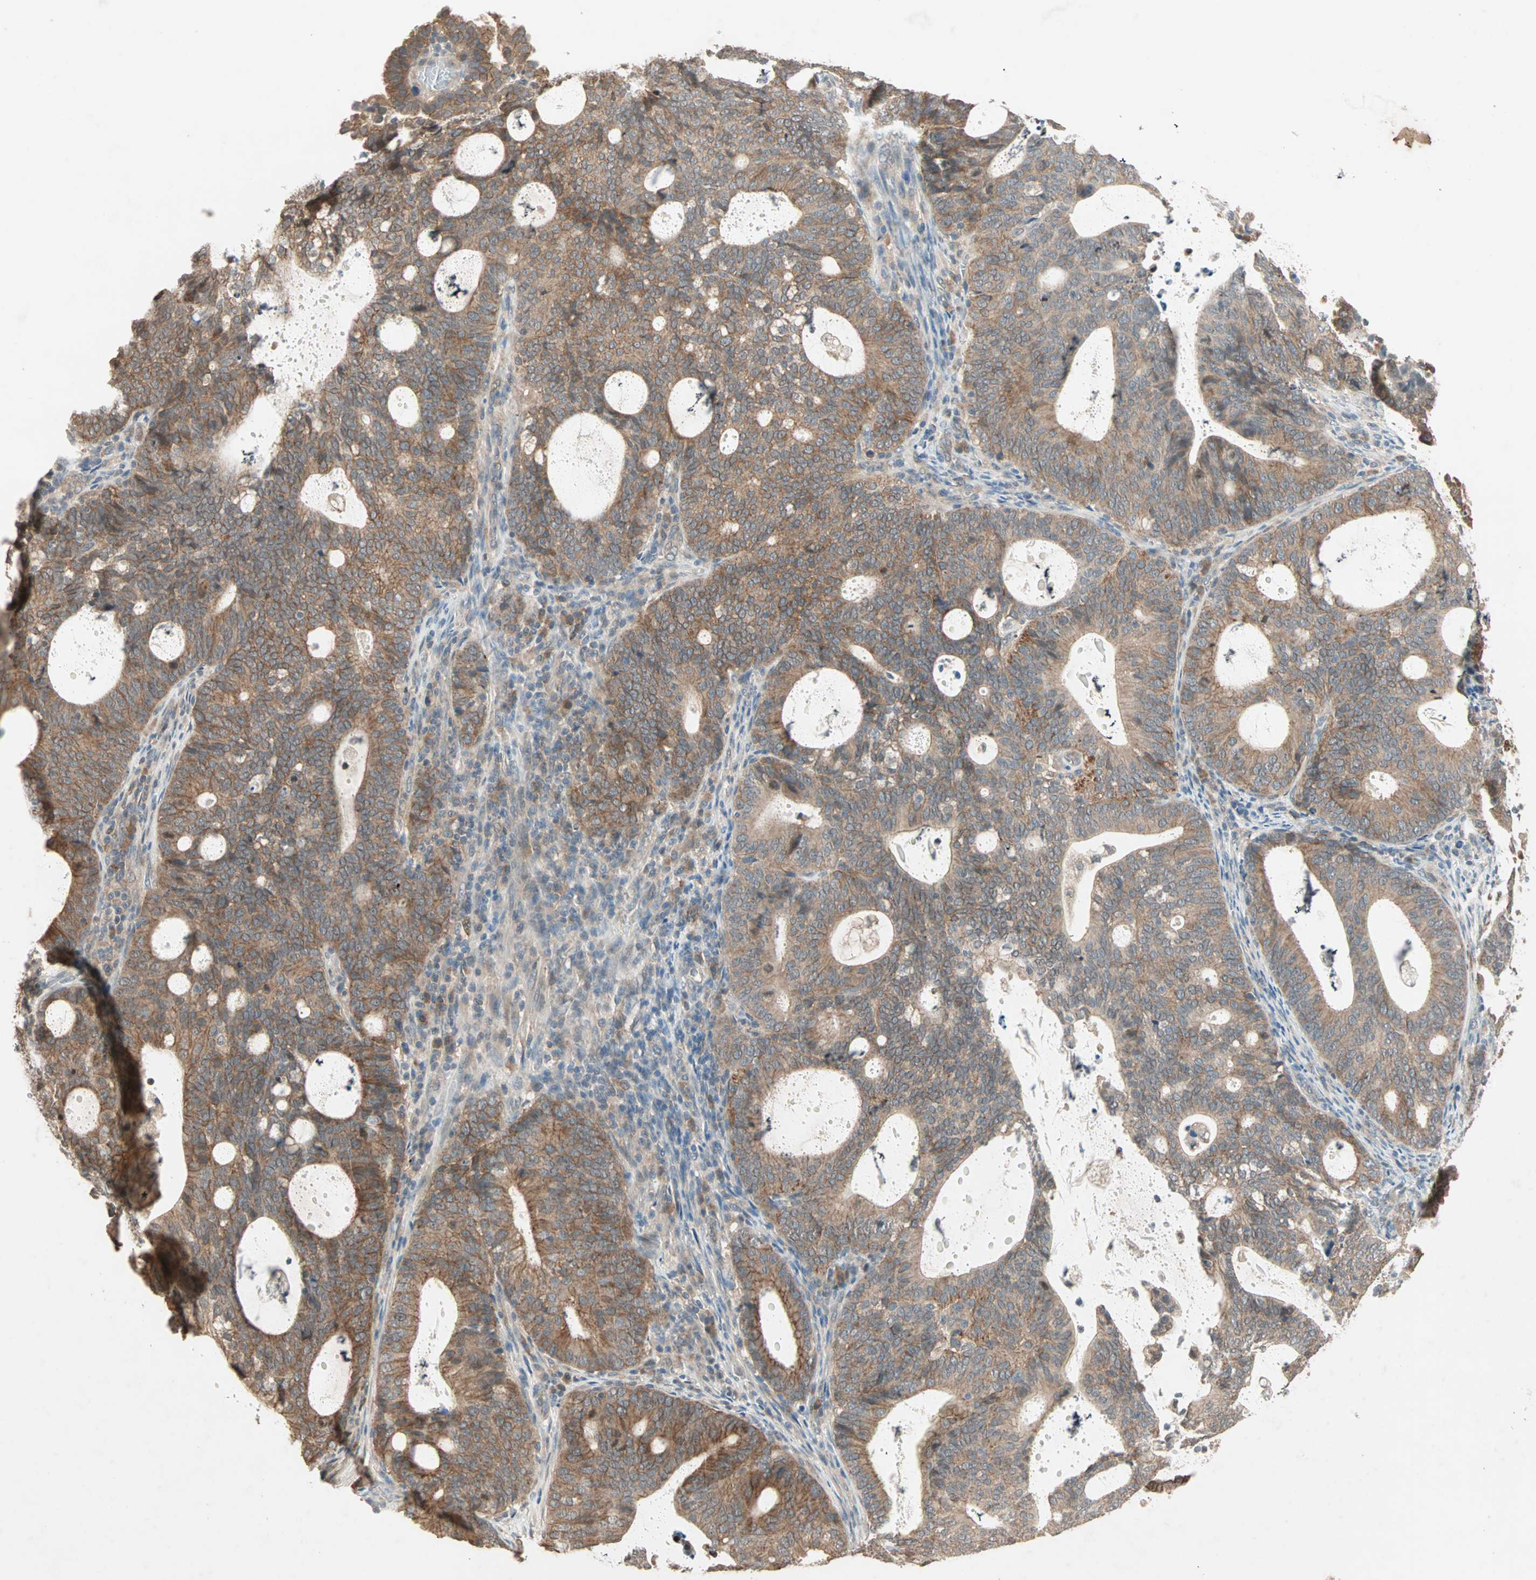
{"staining": {"intensity": "moderate", "quantity": ">75%", "location": "cytoplasmic/membranous"}, "tissue": "endometrial cancer", "cell_type": "Tumor cells", "image_type": "cancer", "snomed": [{"axis": "morphology", "description": "Adenocarcinoma, NOS"}, {"axis": "topography", "description": "Uterus"}], "caption": "This image displays immunohistochemistry staining of human endometrial cancer, with medium moderate cytoplasmic/membranous expression in approximately >75% of tumor cells.", "gene": "TTF2", "patient": {"sex": "female", "age": 83}}